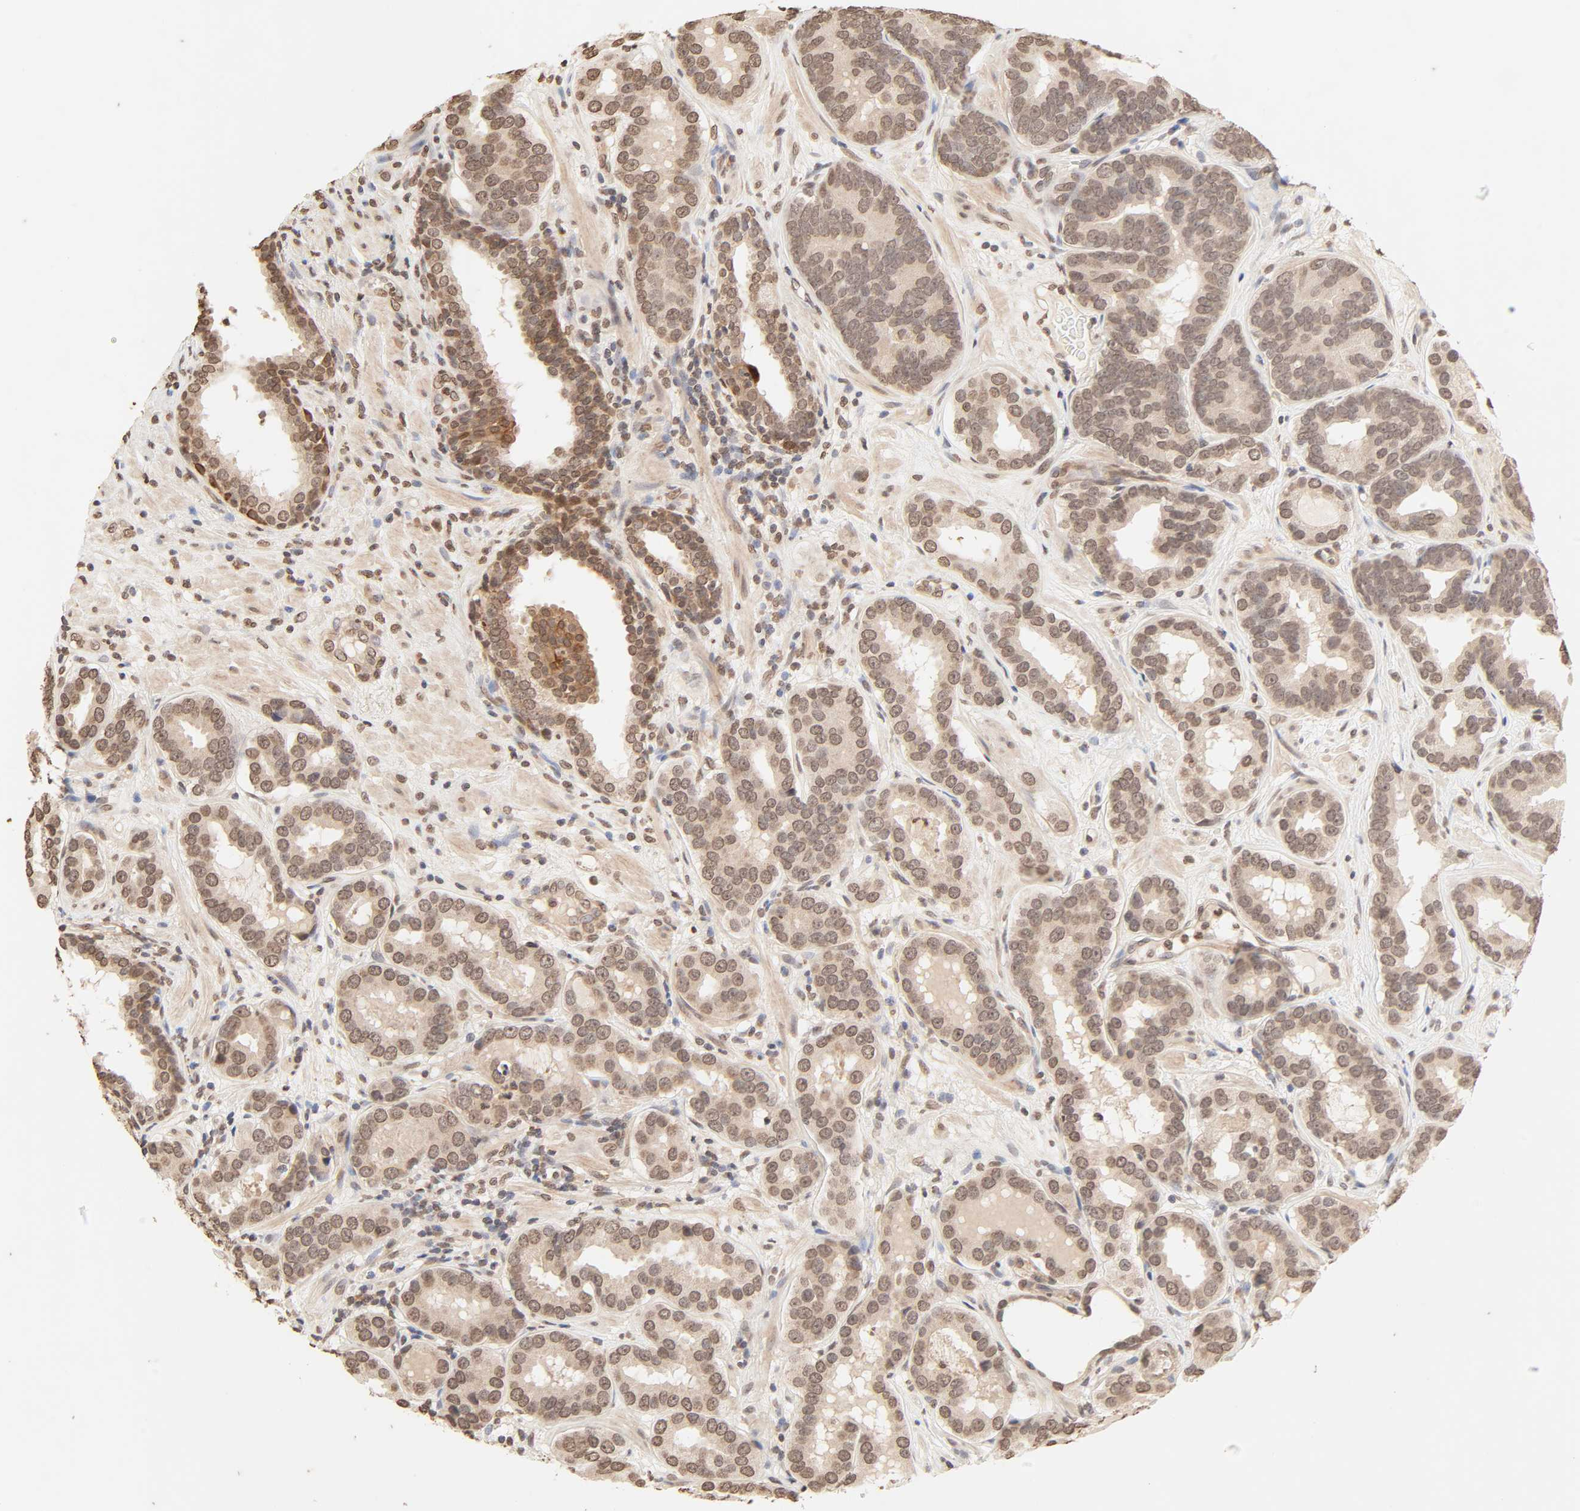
{"staining": {"intensity": "moderate", "quantity": ">75%", "location": "cytoplasmic/membranous,nuclear"}, "tissue": "prostate cancer", "cell_type": "Tumor cells", "image_type": "cancer", "snomed": [{"axis": "morphology", "description": "Adenocarcinoma, Low grade"}, {"axis": "topography", "description": "Prostate"}], "caption": "A brown stain shows moderate cytoplasmic/membranous and nuclear expression of a protein in human prostate cancer (adenocarcinoma (low-grade)) tumor cells.", "gene": "TBL1X", "patient": {"sex": "male", "age": 59}}